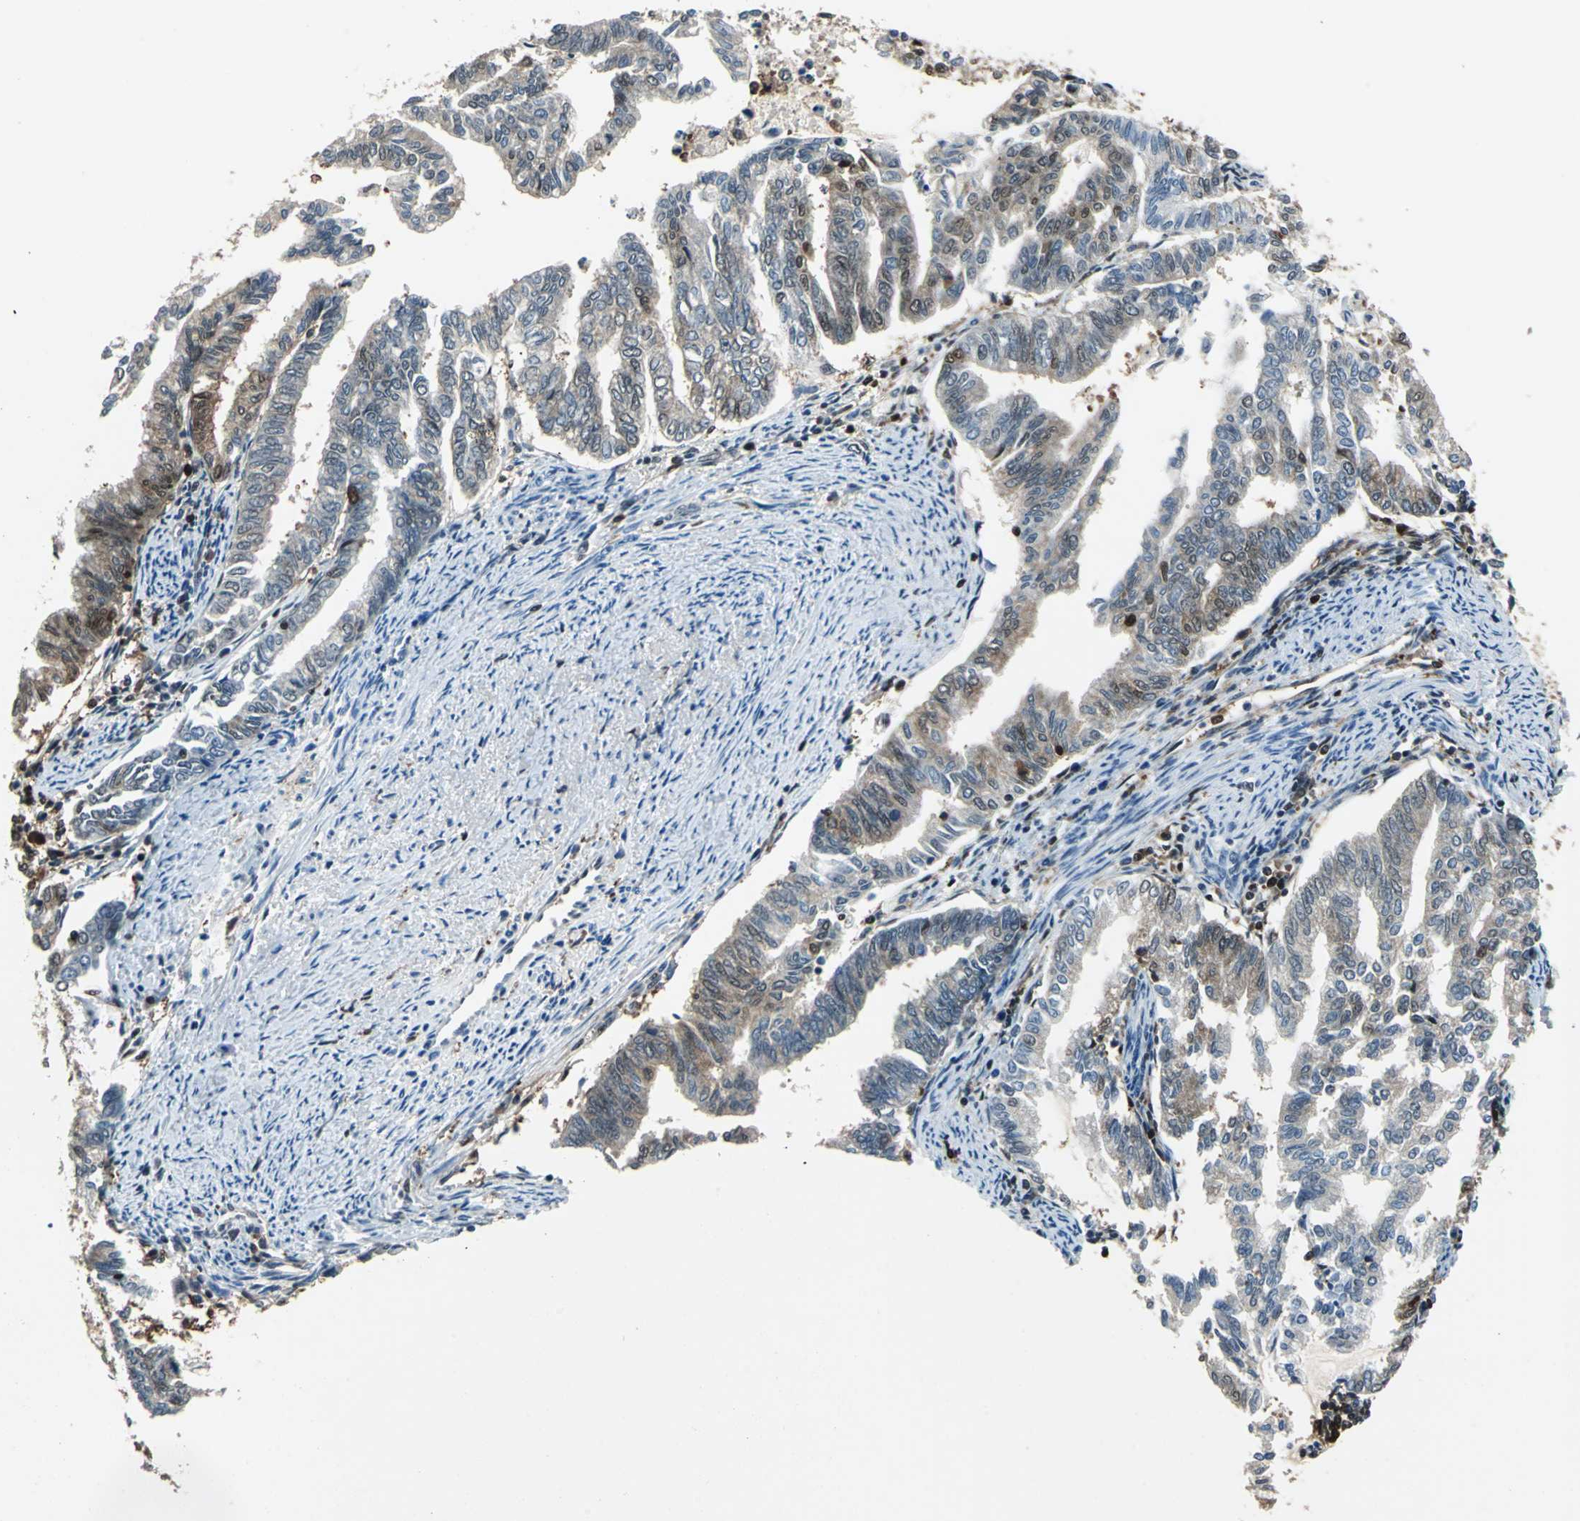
{"staining": {"intensity": "weak", "quantity": "25%-75%", "location": "cytoplasmic/membranous,nuclear"}, "tissue": "endometrial cancer", "cell_type": "Tumor cells", "image_type": "cancer", "snomed": [{"axis": "morphology", "description": "Adenocarcinoma, NOS"}, {"axis": "topography", "description": "Endometrium"}], "caption": "Endometrial cancer (adenocarcinoma) stained with DAB (3,3'-diaminobenzidine) immunohistochemistry (IHC) demonstrates low levels of weak cytoplasmic/membranous and nuclear staining in about 25%-75% of tumor cells.", "gene": "PSME1", "patient": {"sex": "female", "age": 79}}